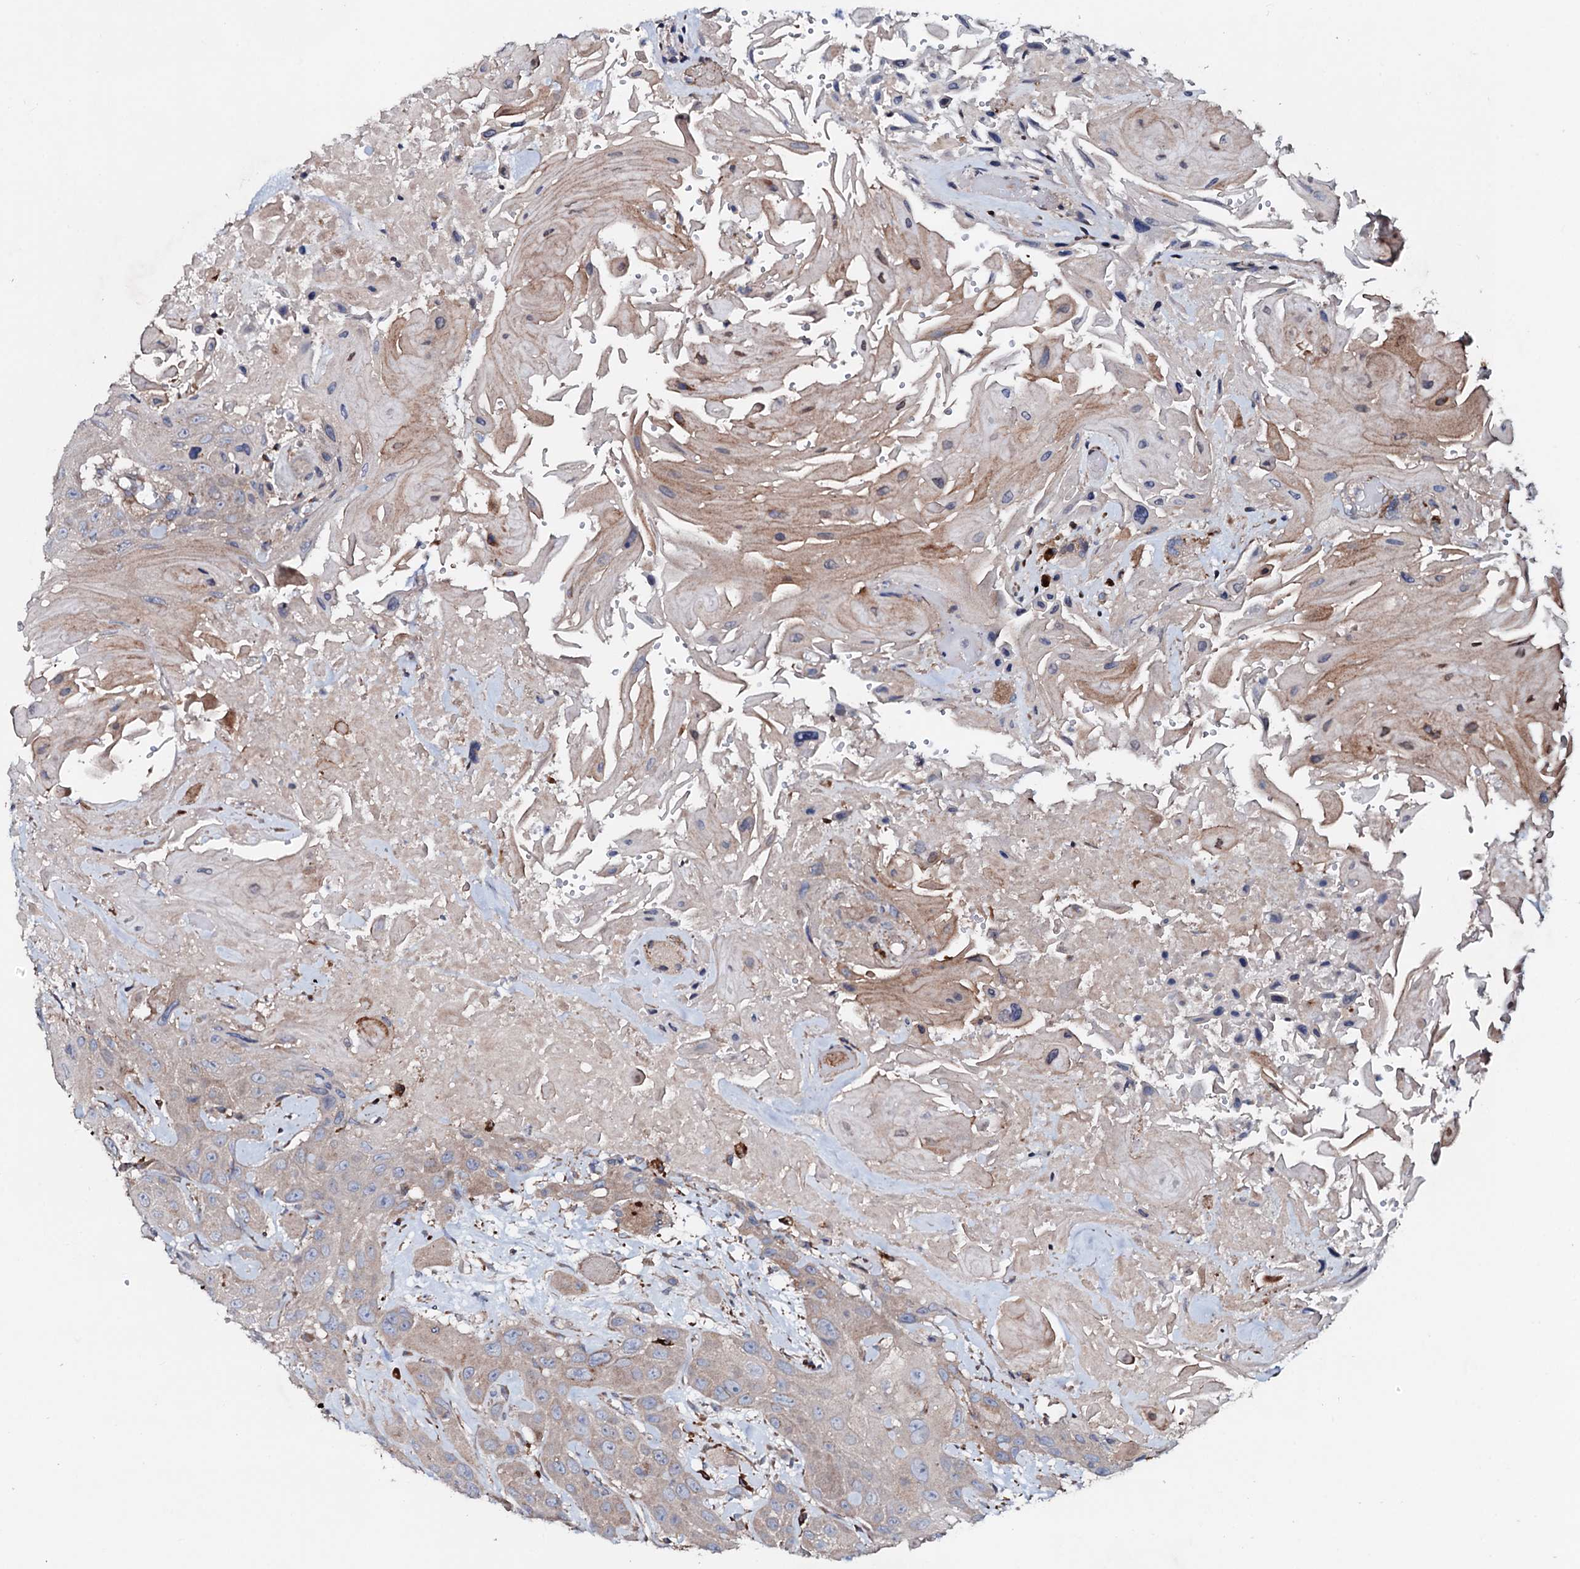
{"staining": {"intensity": "negative", "quantity": "none", "location": "none"}, "tissue": "head and neck cancer", "cell_type": "Tumor cells", "image_type": "cancer", "snomed": [{"axis": "morphology", "description": "Squamous cell carcinoma, NOS"}, {"axis": "topography", "description": "Head-Neck"}], "caption": "Immunohistochemistry (IHC) of head and neck cancer exhibits no staining in tumor cells.", "gene": "P2RX4", "patient": {"sex": "male", "age": 81}}